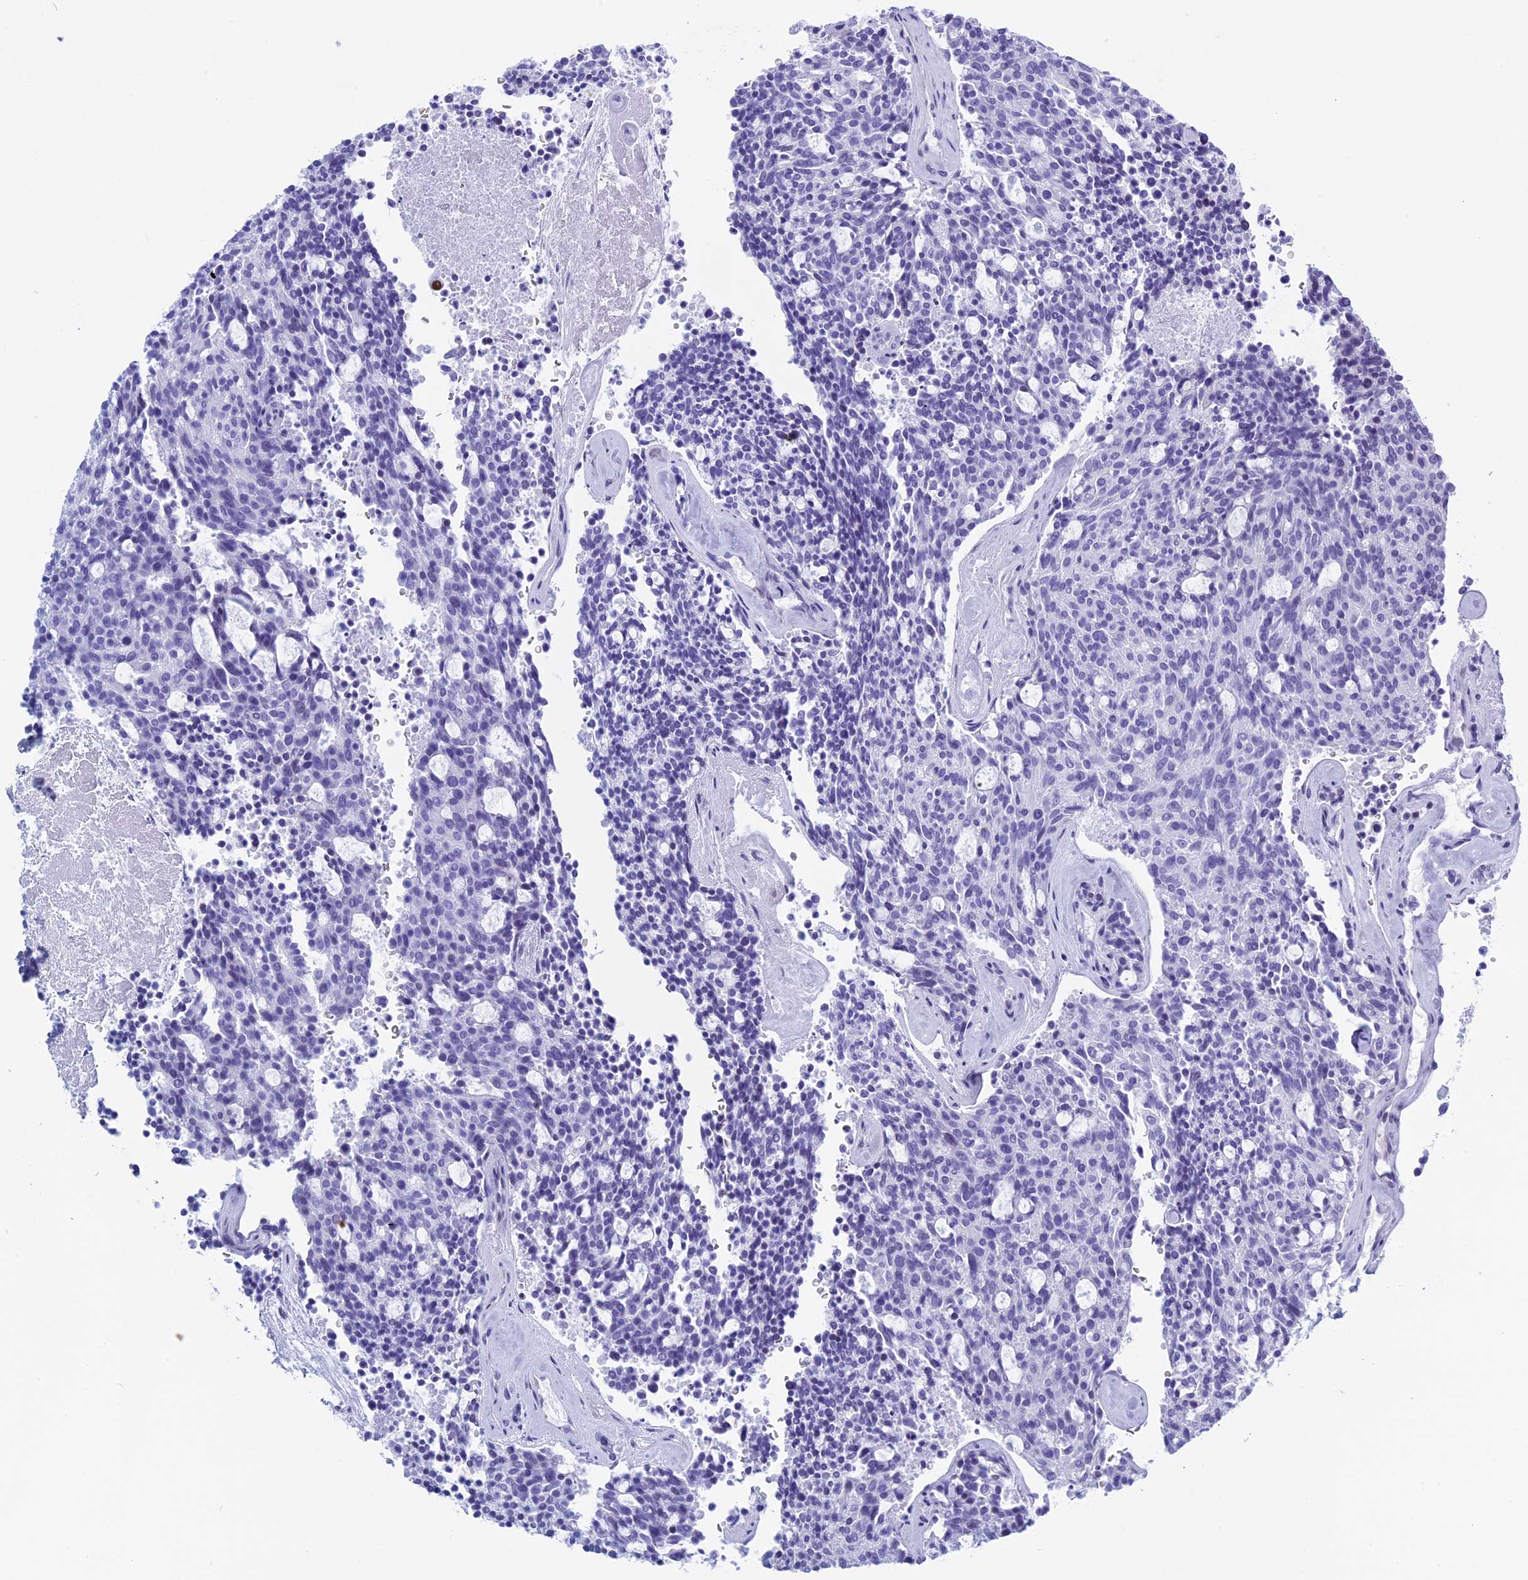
{"staining": {"intensity": "negative", "quantity": "none", "location": "none"}, "tissue": "carcinoid", "cell_type": "Tumor cells", "image_type": "cancer", "snomed": [{"axis": "morphology", "description": "Carcinoid, malignant, NOS"}, {"axis": "topography", "description": "Pancreas"}], "caption": "The photomicrograph shows no staining of tumor cells in malignant carcinoid.", "gene": "KCTD21", "patient": {"sex": "female", "age": 54}}